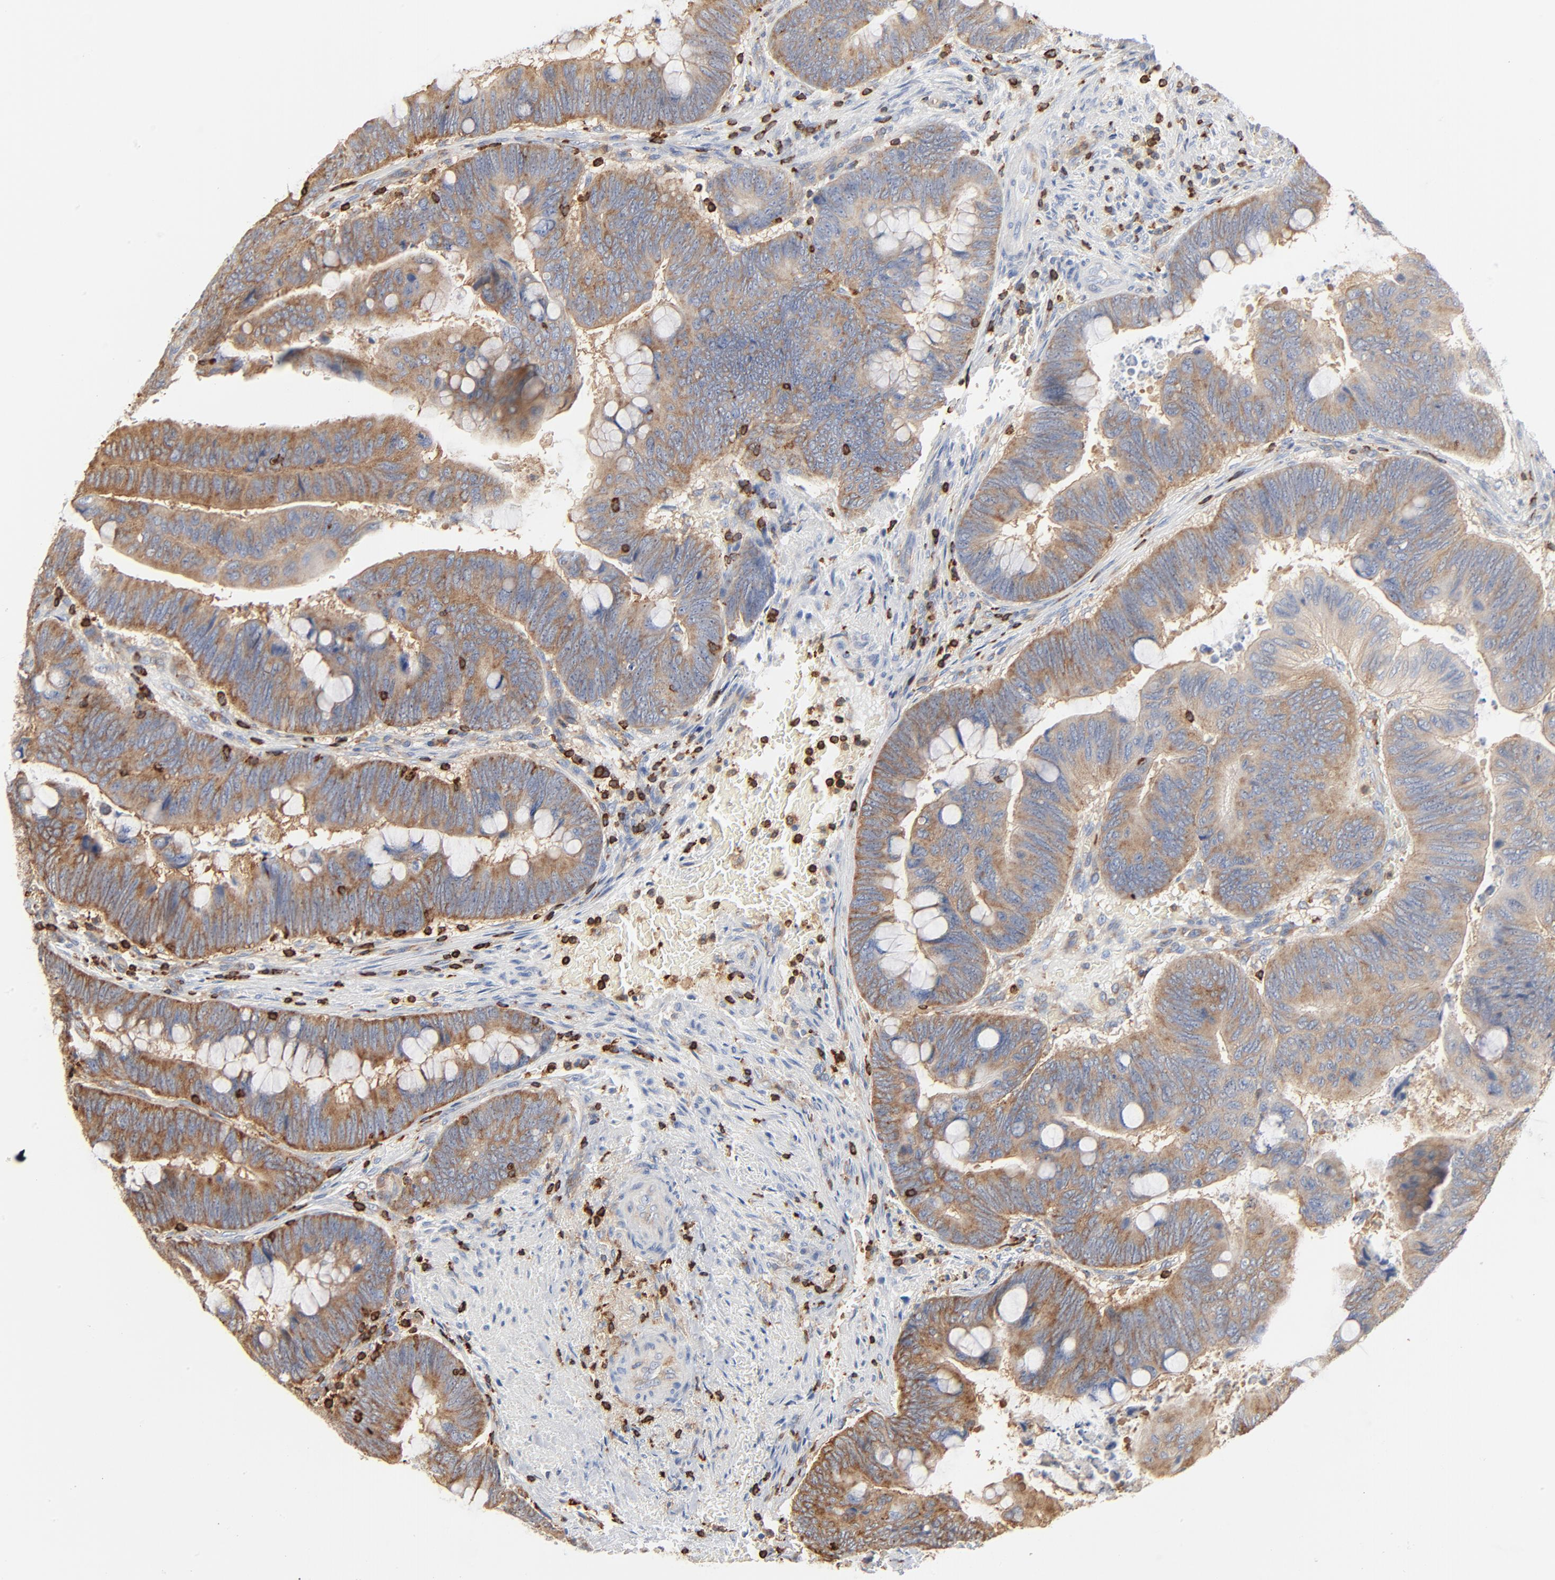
{"staining": {"intensity": "moderate", "quantity": ">75%", "location": "cytoplasmic/membranous"}, "tissue": "colorectal cancer", "cell_type": "Tumor cells", "image_type": "cancer", "snomed": [{"axis": "morphology", "description": "Normal tissue, NOS"}, {"axis": "morphology", "description": "Adenocarcinoma, NOS"}, {"axis": "topography", "description": "Rectum"}], "caption": "Moderate cytoplasmic/membranous expression is seen in approximately >75% of tumor cells in colorectal cancer. (Brightfield microscopy of DAB IHC at high magnification).", "gene": "SH3KBP1", "patient": {"sex": "male", "age": 92}}